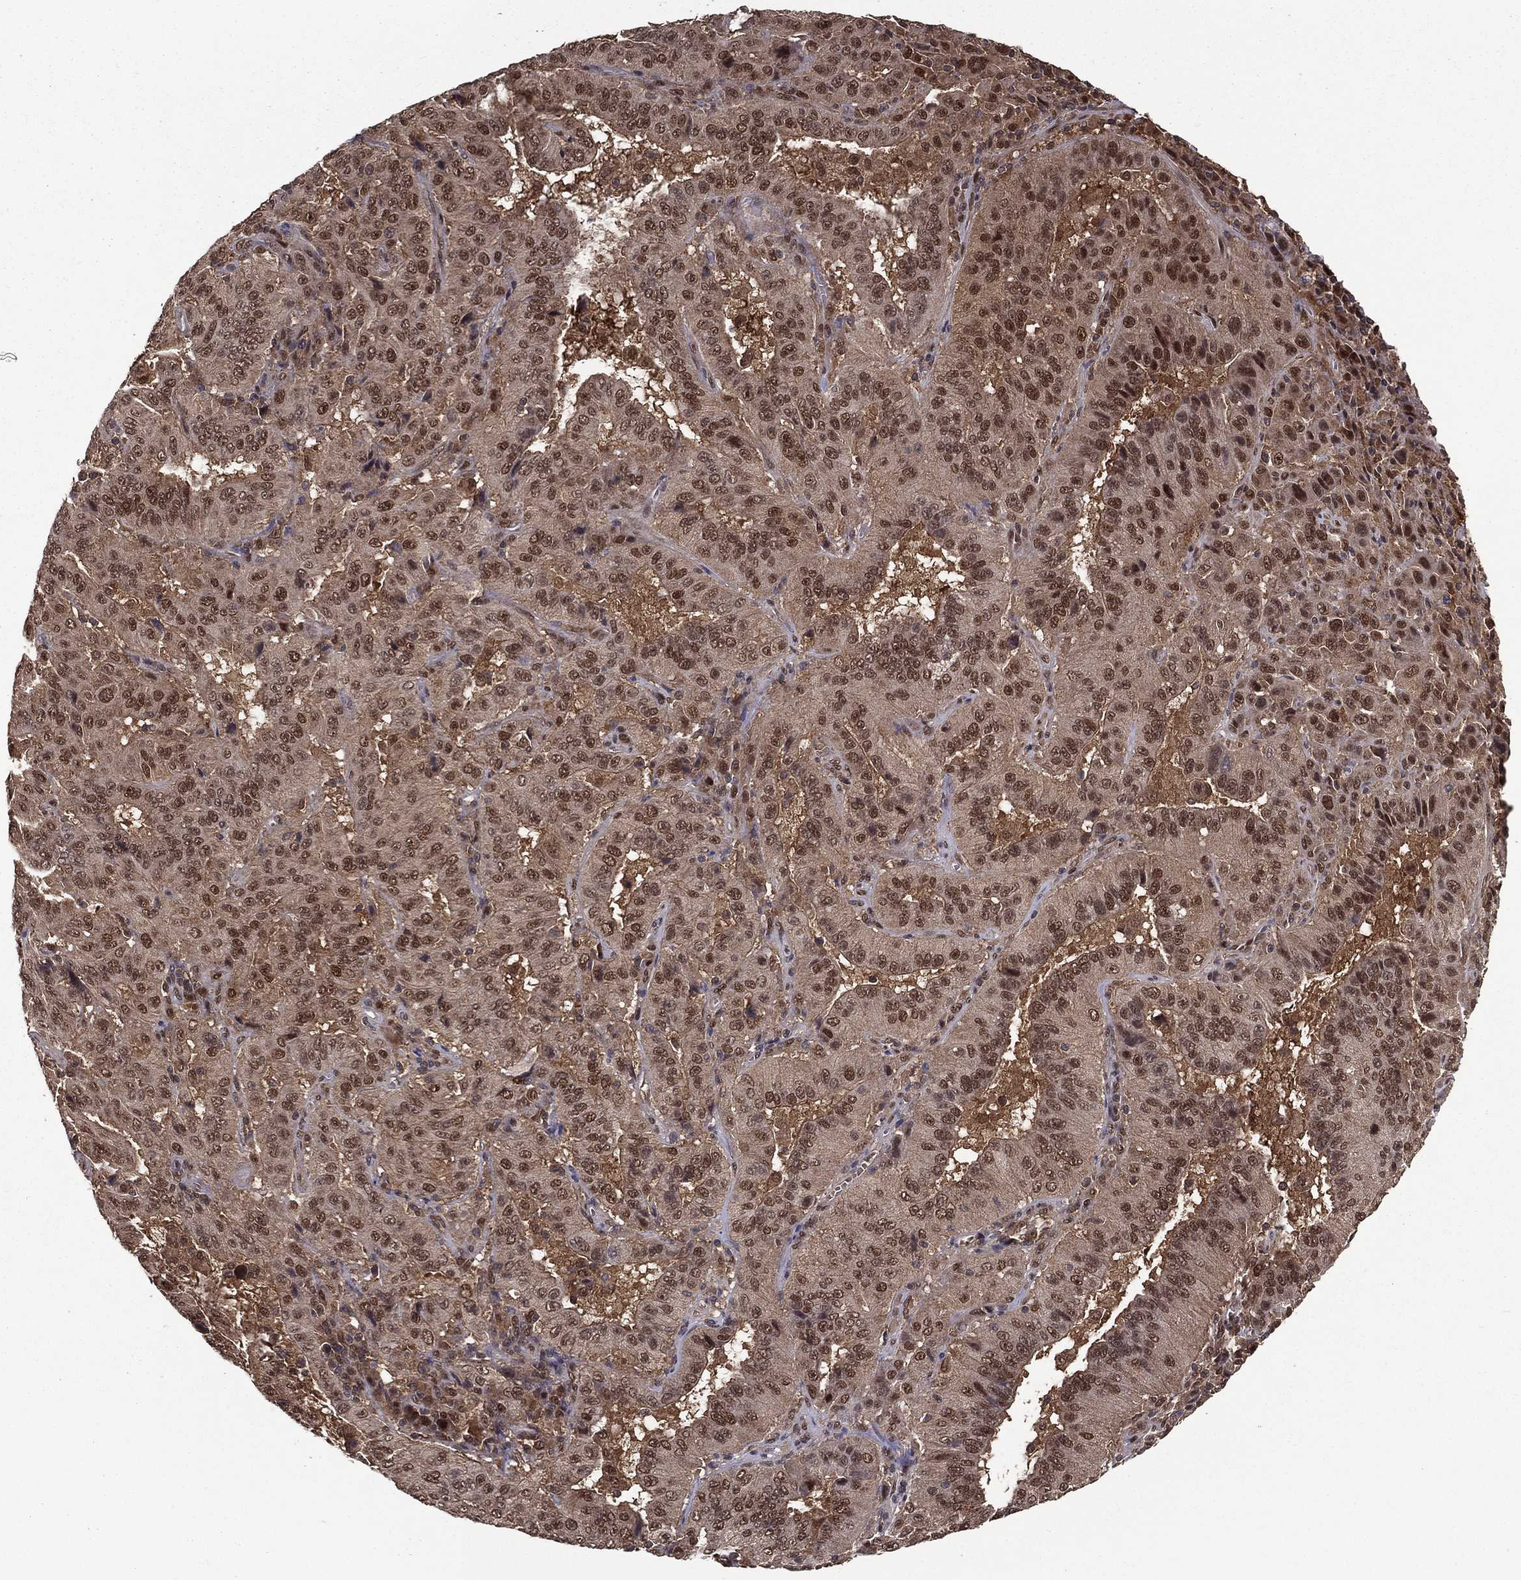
{"staining": {"intensity": "moderate", "quantity": ">75%", "location": "nuclear"}, "tissue": "pancreatic cancer", "cell_type": "Tumor cells", "image_type": "cancer", "snomed": [{"axis": "morphology", "description": "Adenocarcinoma, NOS"}, {"axis": "topography", "description": "Pancreas"}], "caption": "High-magnification brightfield microscopy of pancreatic adenocarcinoma stained with DAB (3,3'-diaminobenzidine) (brown) and counterstained with hematoxylin (blue). tumor cells exhibit moderate nuclear positivity is identified in approximately>75% of cells.", "gene": "CARM1", "patient": {"sex": "male", "age": 63}}